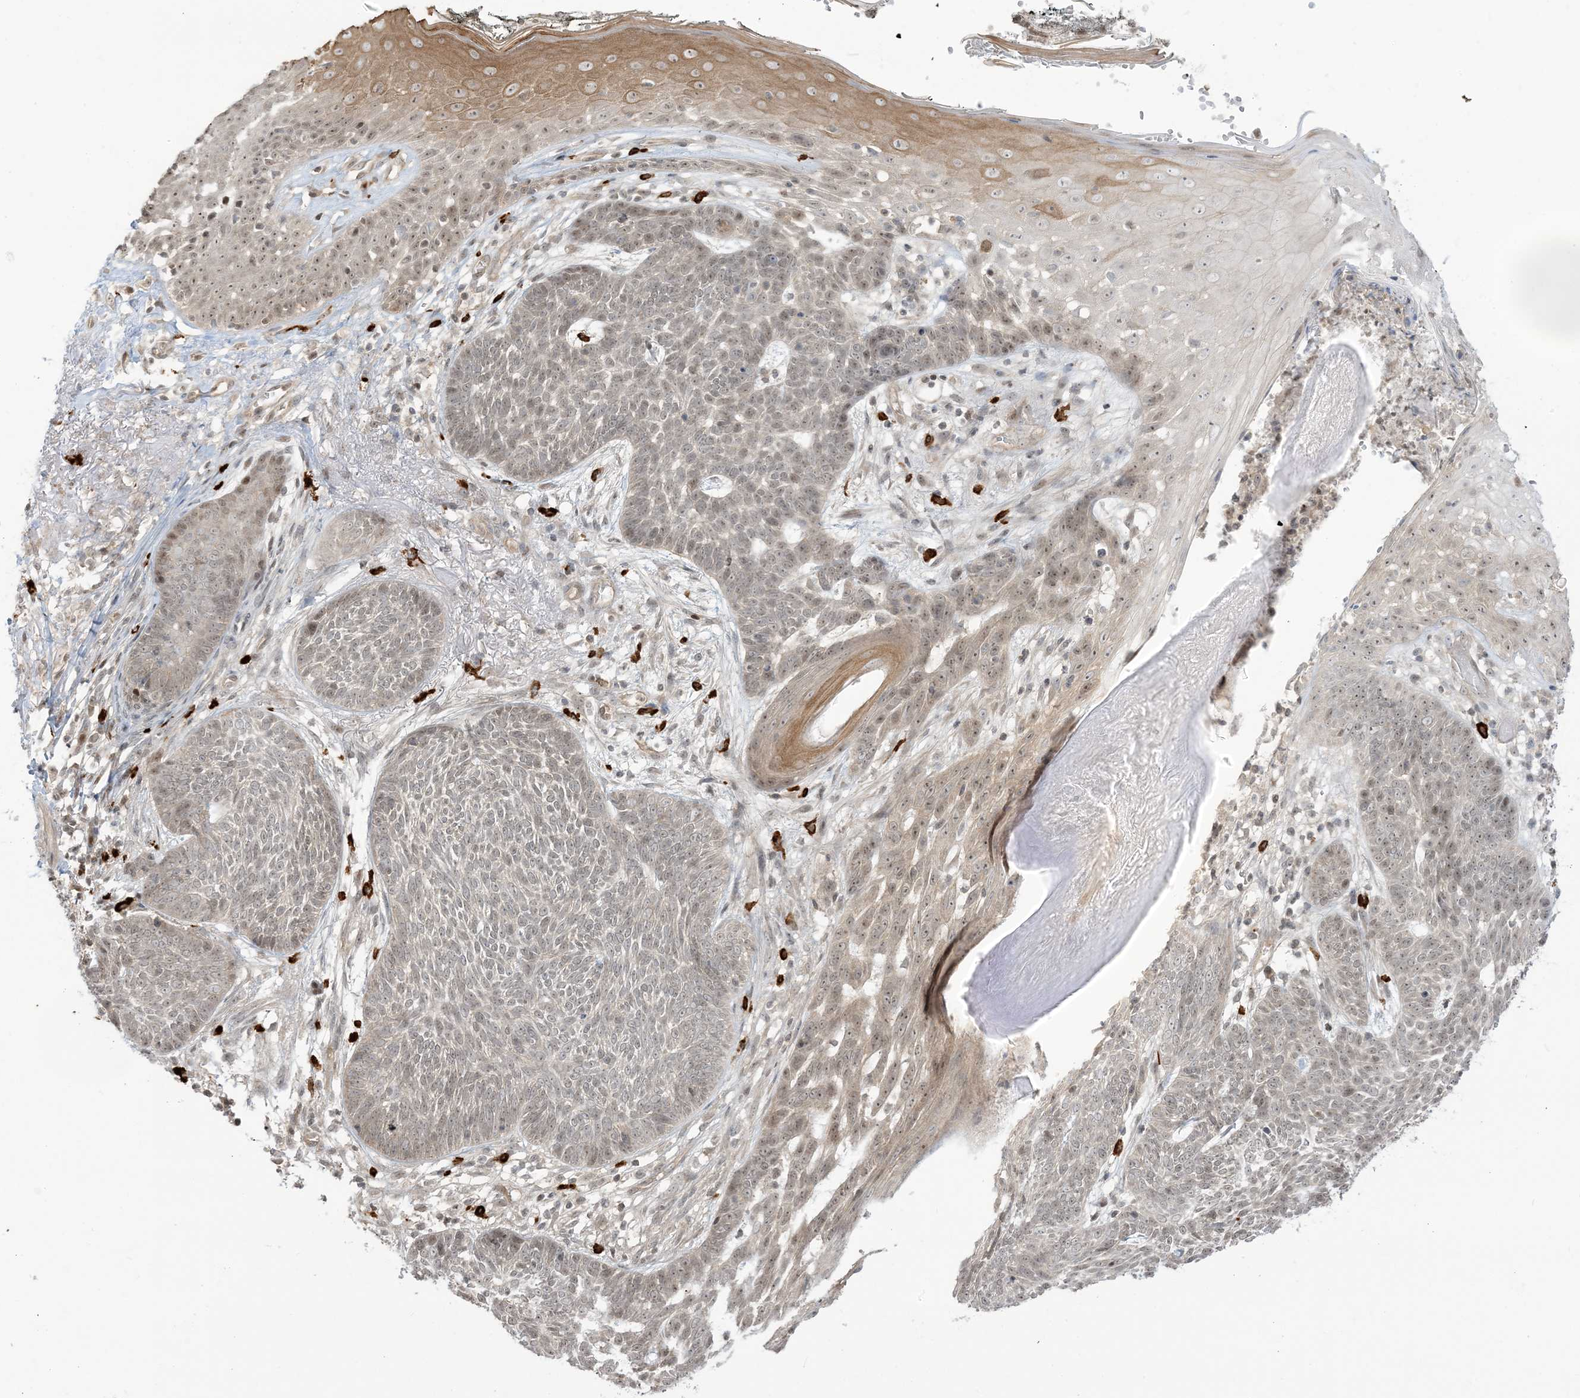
{"staining": {"intensity": "weak", "quantity": "25%-75%", "location": "nuclear"}, "tissue": "skin cancer", "cell_type": "Tumor cells", "image_type": "cancer", "snomed": [{"axis": "morphology", "description": "Normal tissue, NOS"}, {"axis": "morphology", "description": "Basal cell carcinoma"}, {"axis": "topography", "description": "Skin"}], "caption": "A micrograph of skin basal cell carcinoma stained for a protein shows weak nuclear brown staining in tumor cells. (Stains: DAB in brown, nuclei in blue, Microscopy: brightfield microscopy at high magnification).", "gene": "PPP1R7", "patient": {"sex": "male", "age": 64}}